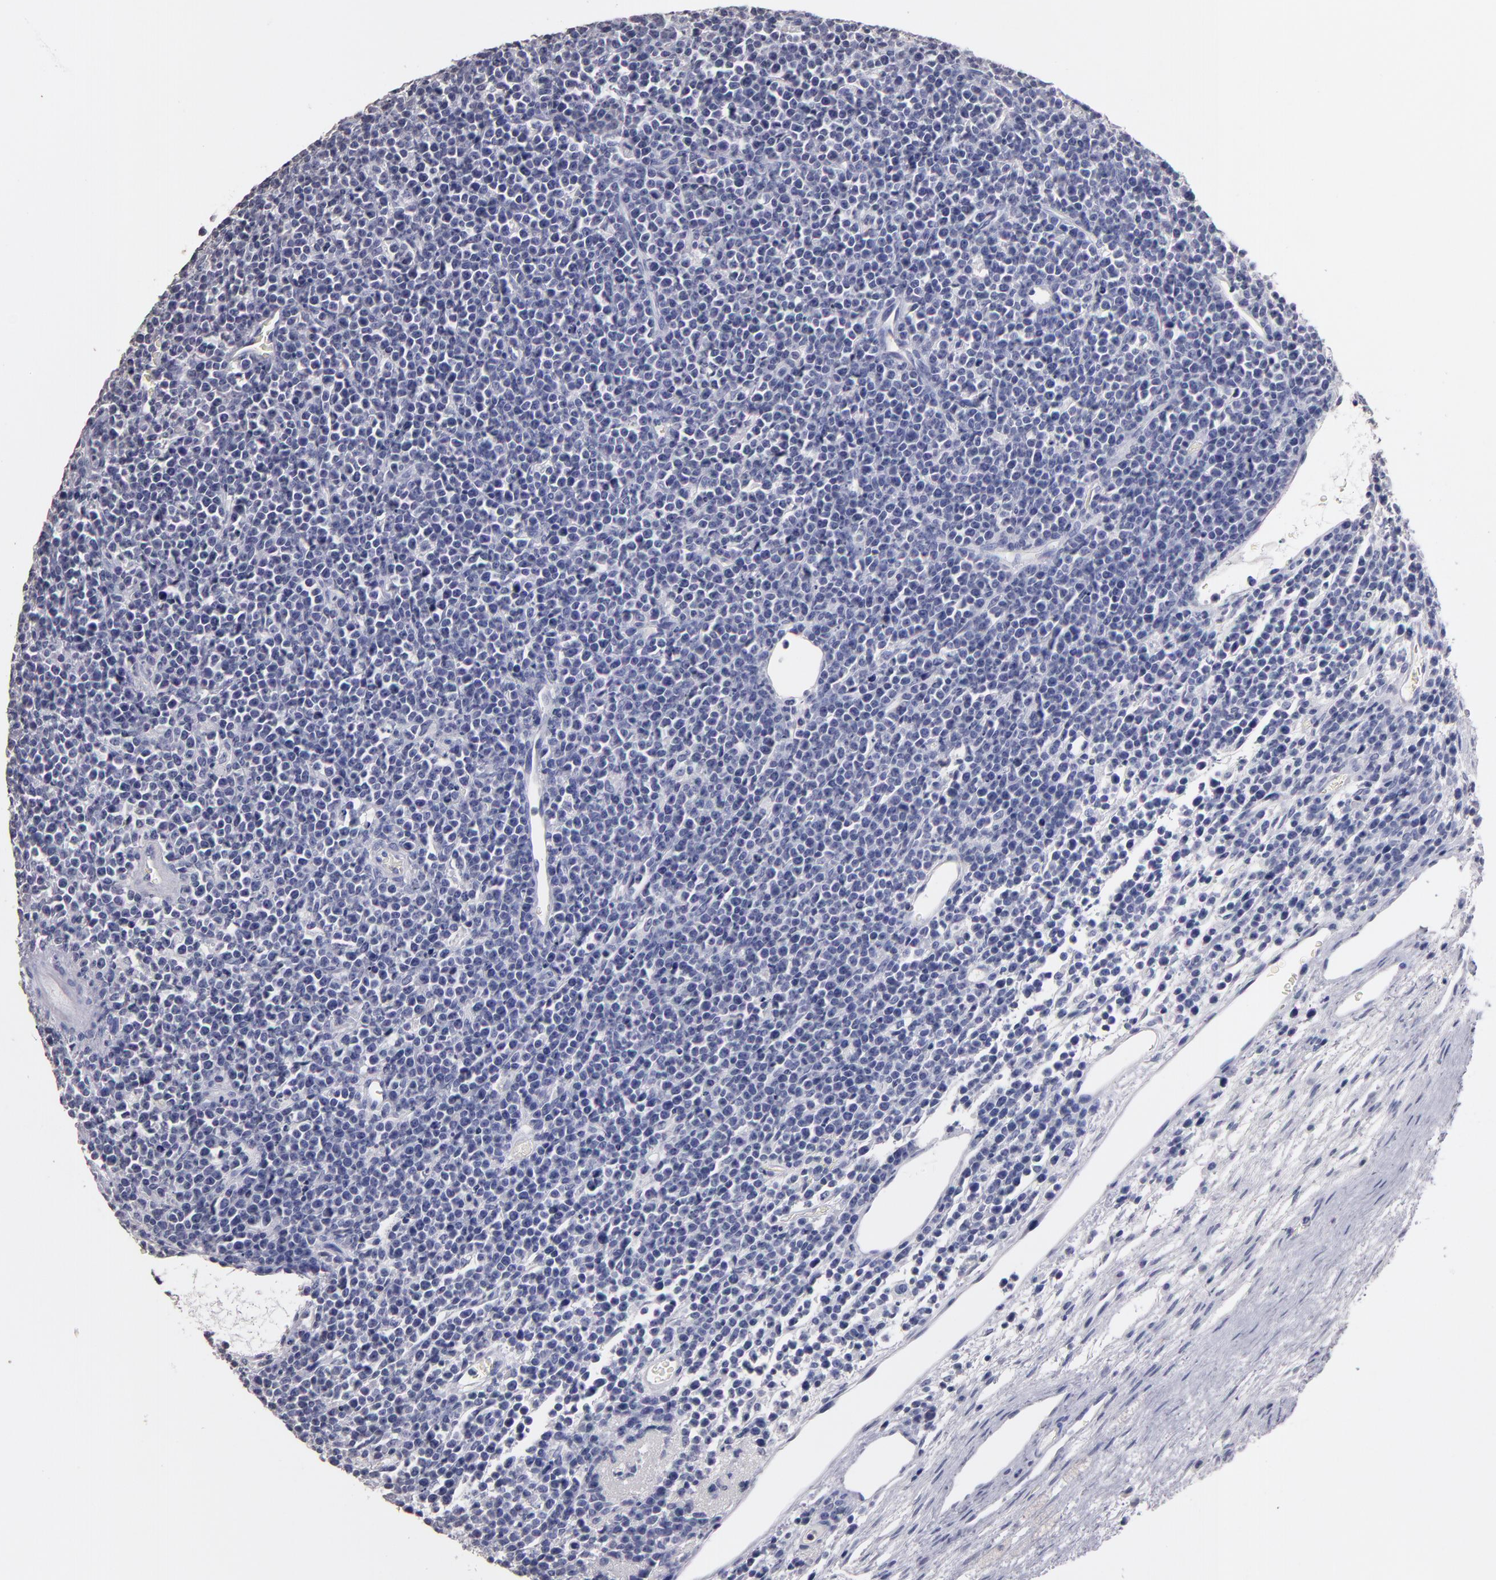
{"staining": {"intensity": "negative", "quantity": "none", "location": "none"}, "tissue": "lymphoma", "cell_type": "Tumor cells", "image_type": "cancer", "snomed": [{"axis": "morphology", "description": "Malignant lymphoma, non-Hodgkin's type, High grade"}, {"axis": "topography", "description": "Ovary"}], "caption": "Micrograph shows no protein staining in tumor cells of lymphoma tissue.", "gene": "SOX10", "patient": {"sex": "female", "age": 56}}